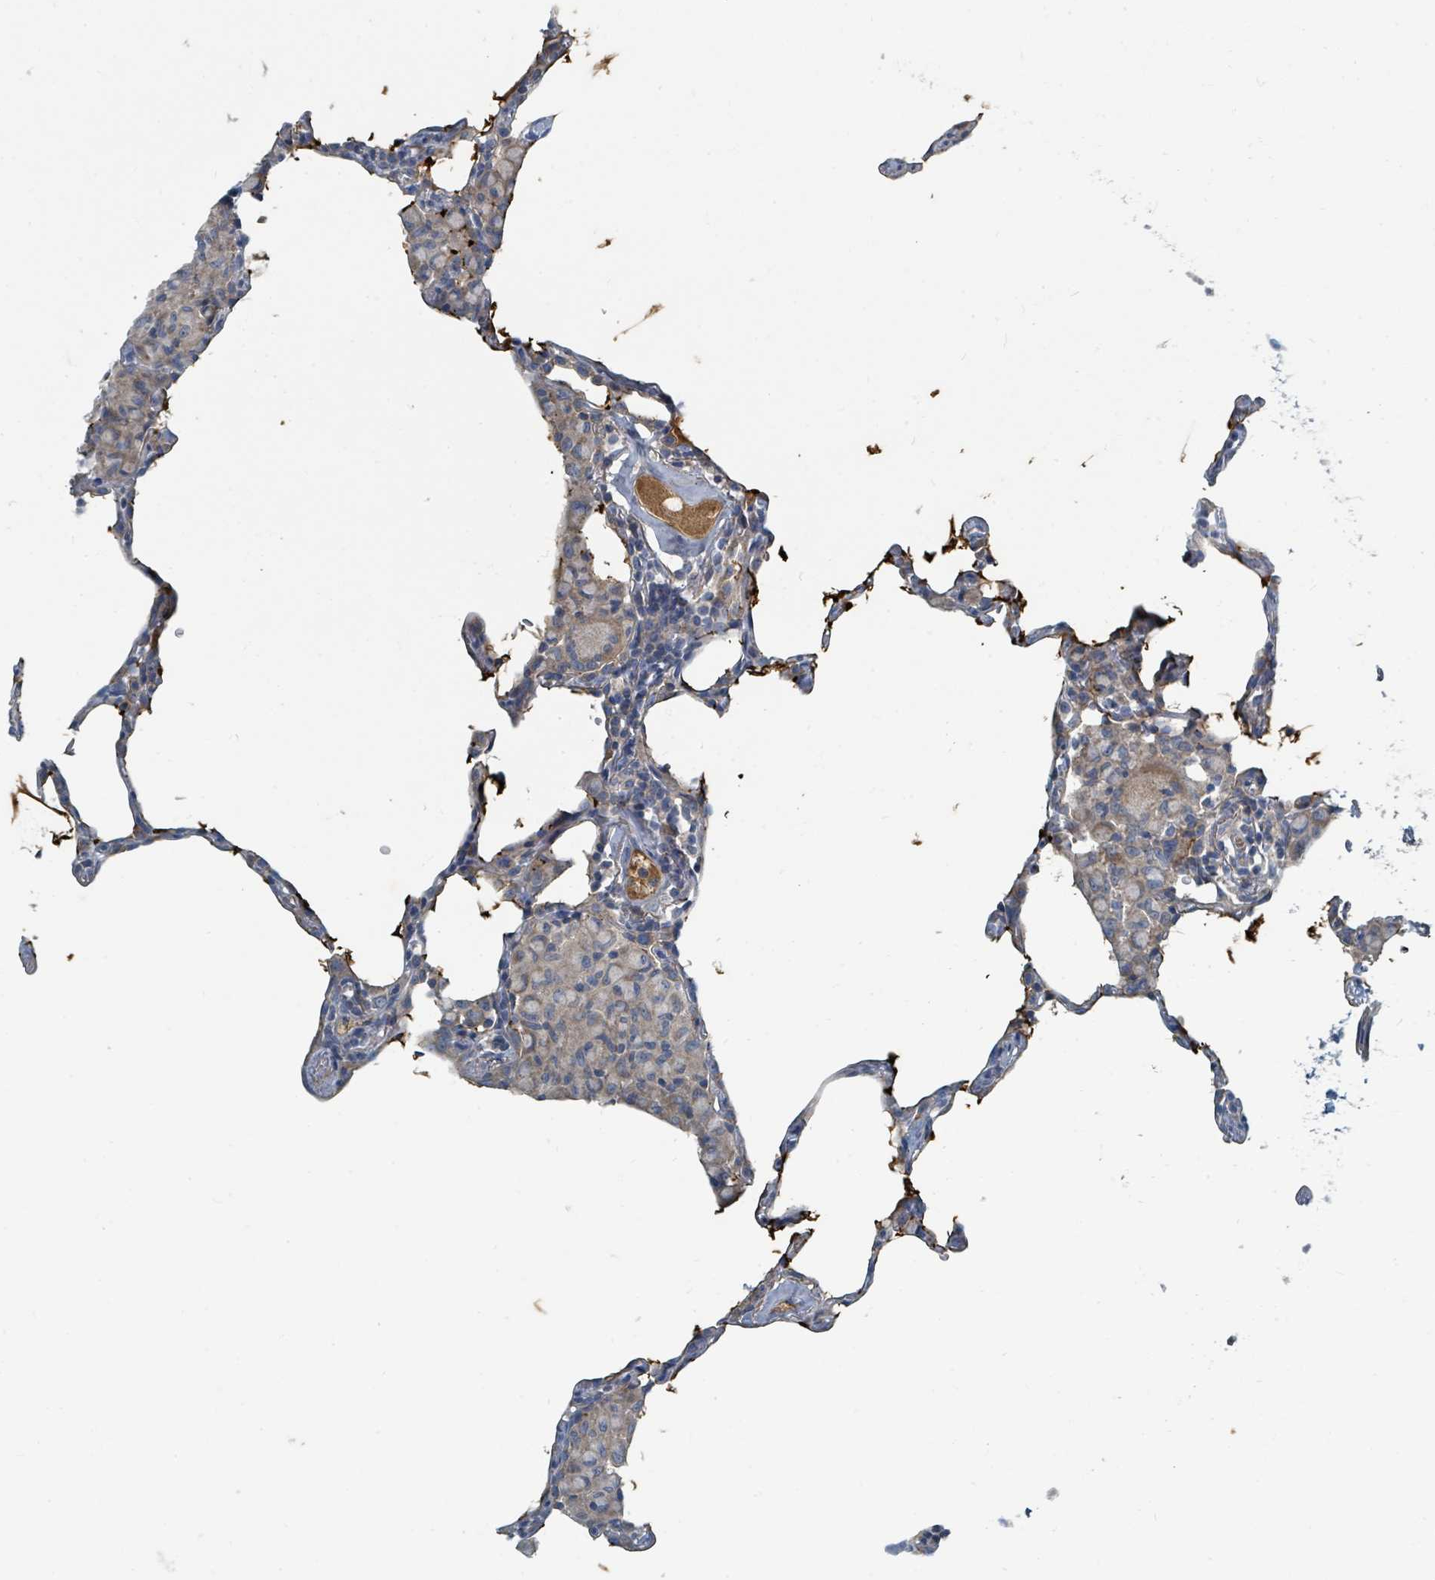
{"staining": {"intensity": "negative", "quantity": "none", "location": "none"}, "tissue": "lung", "cell_type": "Alveolar cells", "image_type": "normal", "snomed": [{"axis": "morphology", "description": "Normal tissue, NOS"}, {"axis": "topography", "description": "Lung"}], "caption": "This photomicrograph is of unremarkable lung stained with immunohistochemistry to label a protein in brown with the nuclei are counter-stained blue. There is no expression in alveolar cells.", "gene": "SLC25A23", "patient": {"sex": "female", "age": 57}}